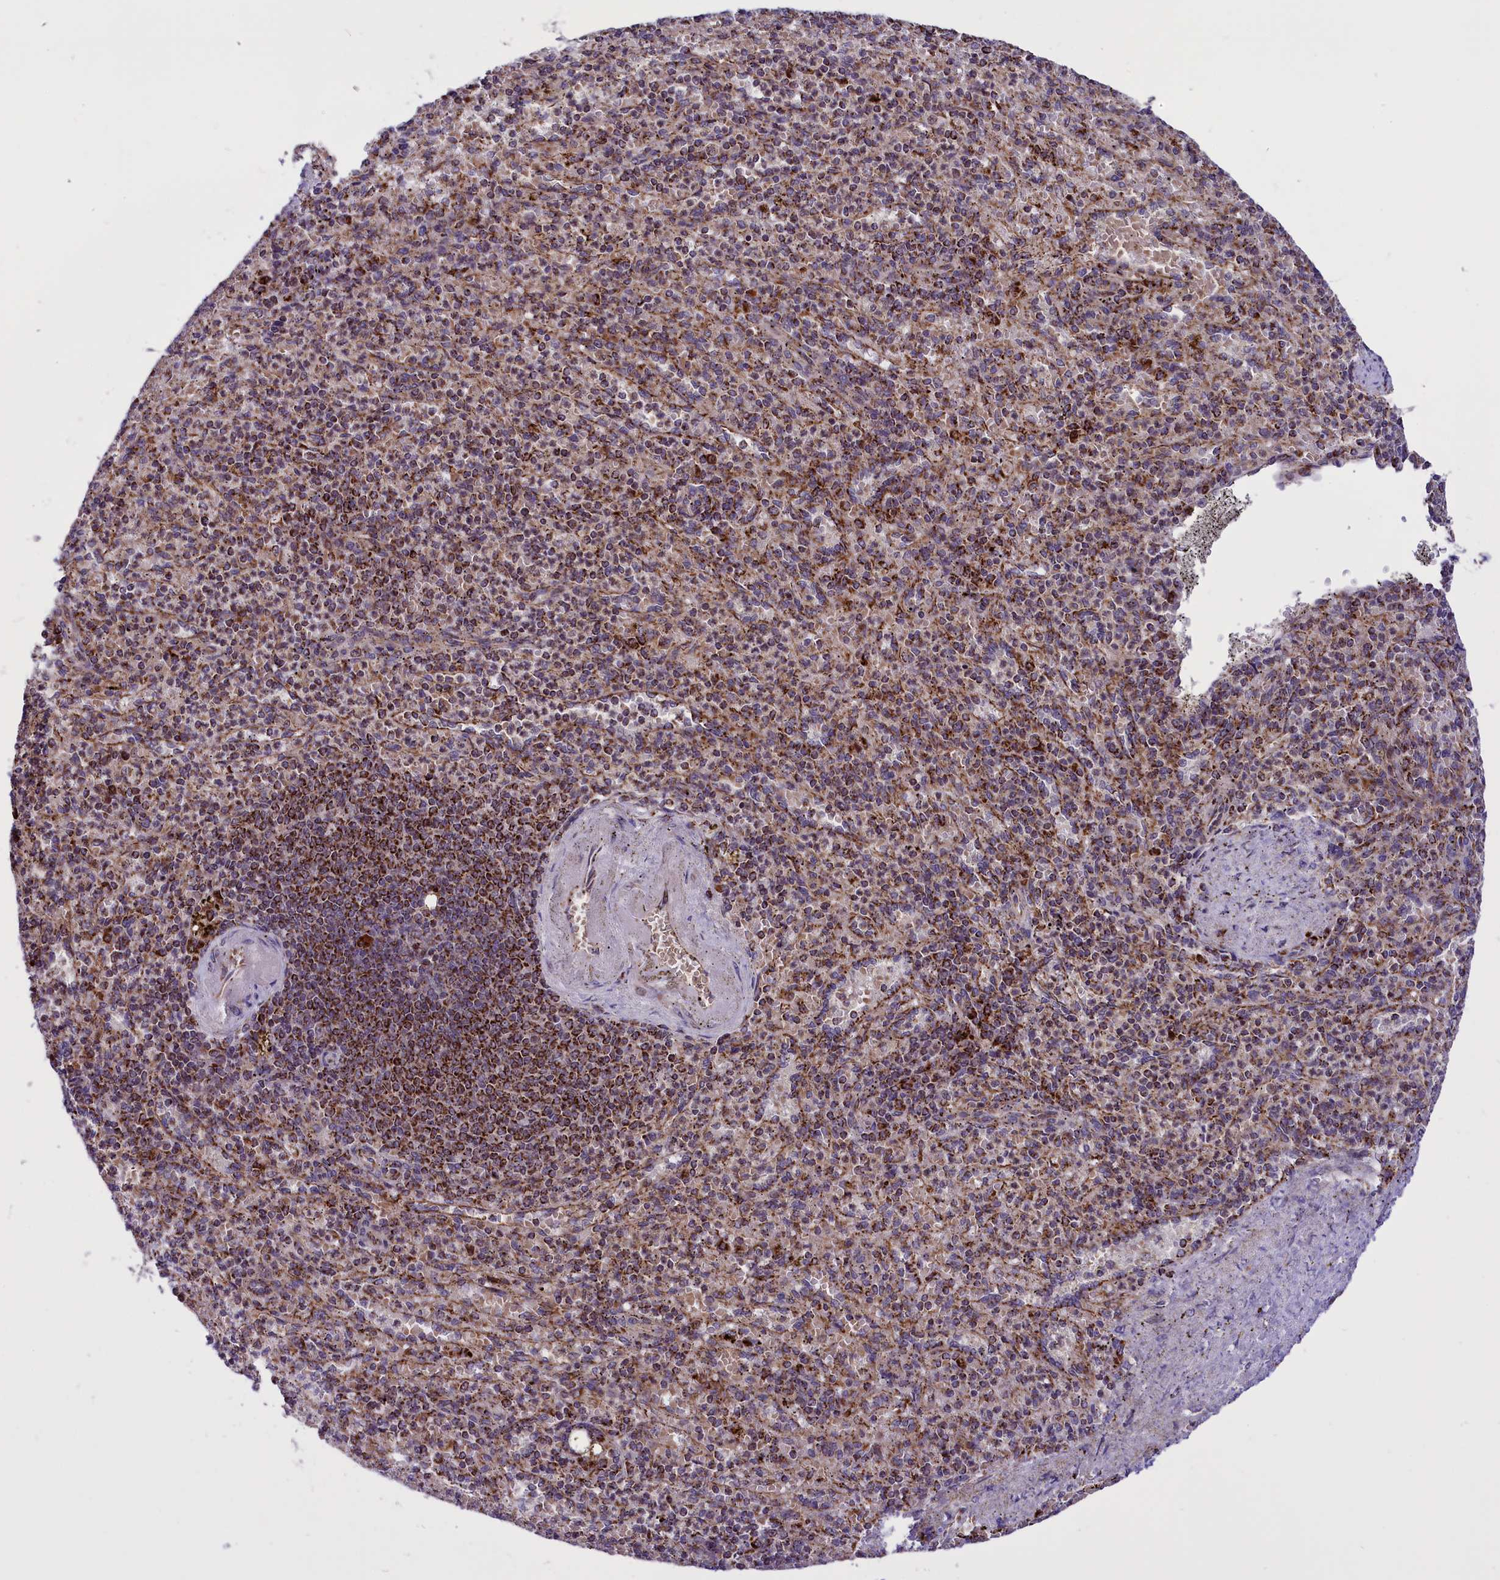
{"staining": {"intensity": "moderate", "quantity": "25%-75%", "location": "cytoplasmic/membranous"}, "tissue": "spleen", "cell_type": "Cells in red pulp", "image_type": "normal", "snomed": [{"axis": "morphology", "description": "Normal tissue, NOS"}, {"axis": "topography", "description": "Spleen"}], "caption": "Immunohistochemistry (IHC) photomicrograph of normal spleen stained for a protein (brown), which displays medium levels of moderate cytoplasmic/membranous positivity in about 25%-75% of cells in red pulp.", "gene": "NDUFS5", "patient": {"sex": "female", "age": 74}}